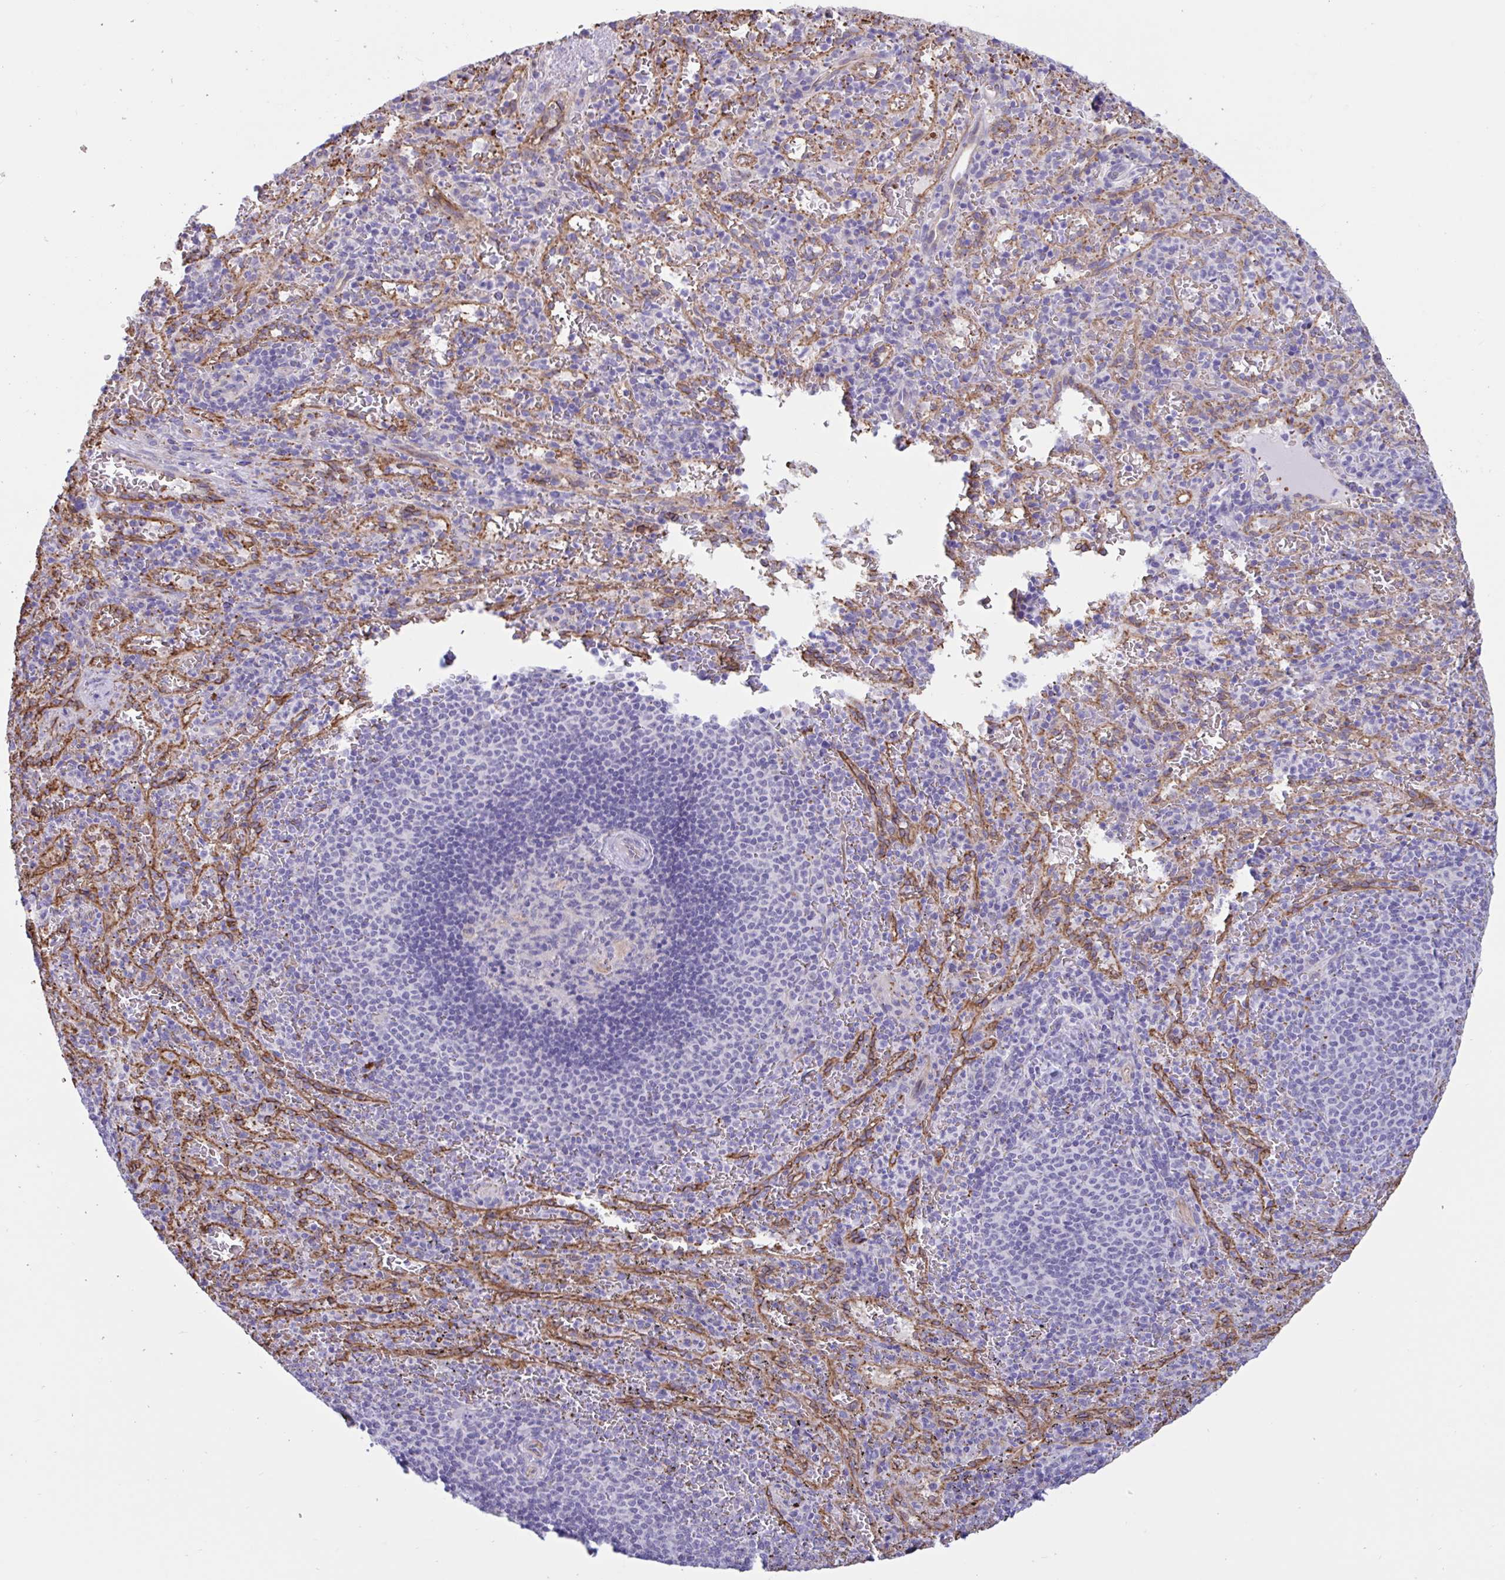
{"staining": {"intensity": "negative", "quantity": "none", "location": "none"}, "tissue": "spleen", "cell_type": "Cells in red pulp", "image_type": "normal", "snomed": [{"axis": "morphology", "description": "Normal tissue, NOS"}, {"axis": "topography", "description": "Spleen"}], "caption": "Spleen stained for a protein using immunohistochemistry (IHC) exhibits no staining cells in red pulp.", "gene": "RPL22L1", "patient": {"sex": "male", "age": 57}}